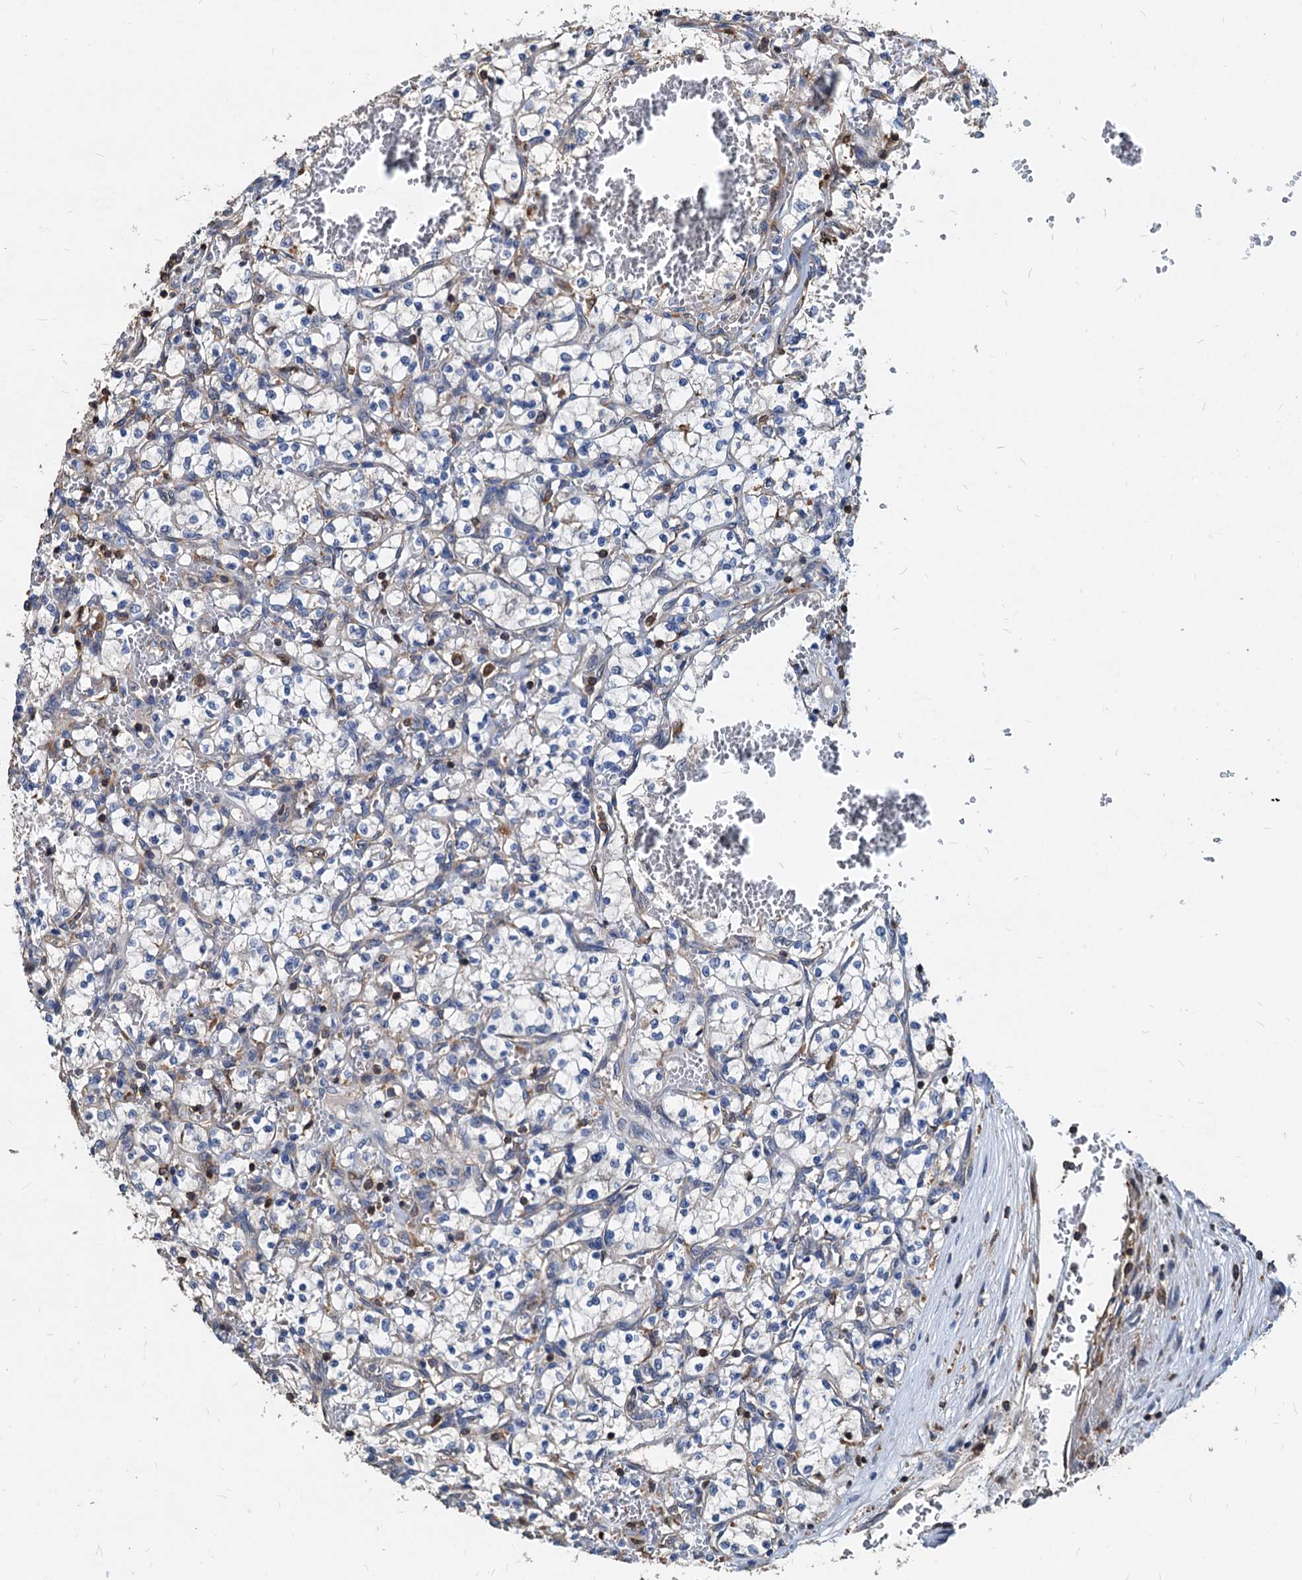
{"staining": {"intensity": "weak", "quantity": "<25%", "location": "cytoplasmic/membranous"}, "tissue": "renal cancer", "cell_type": "Tumor cells", "image_type": "cancer", "snomed": [{"axis": "morphology", "description": "Adenocarcinoma, NOS"}, {"axis": "topography", "description": "Kidney"}], "caption": "Tumor cells show no significant positivity in renal adenocarcinoma.", "gene": "LCP2", "patient": {"sex": "female", "age": 69}}